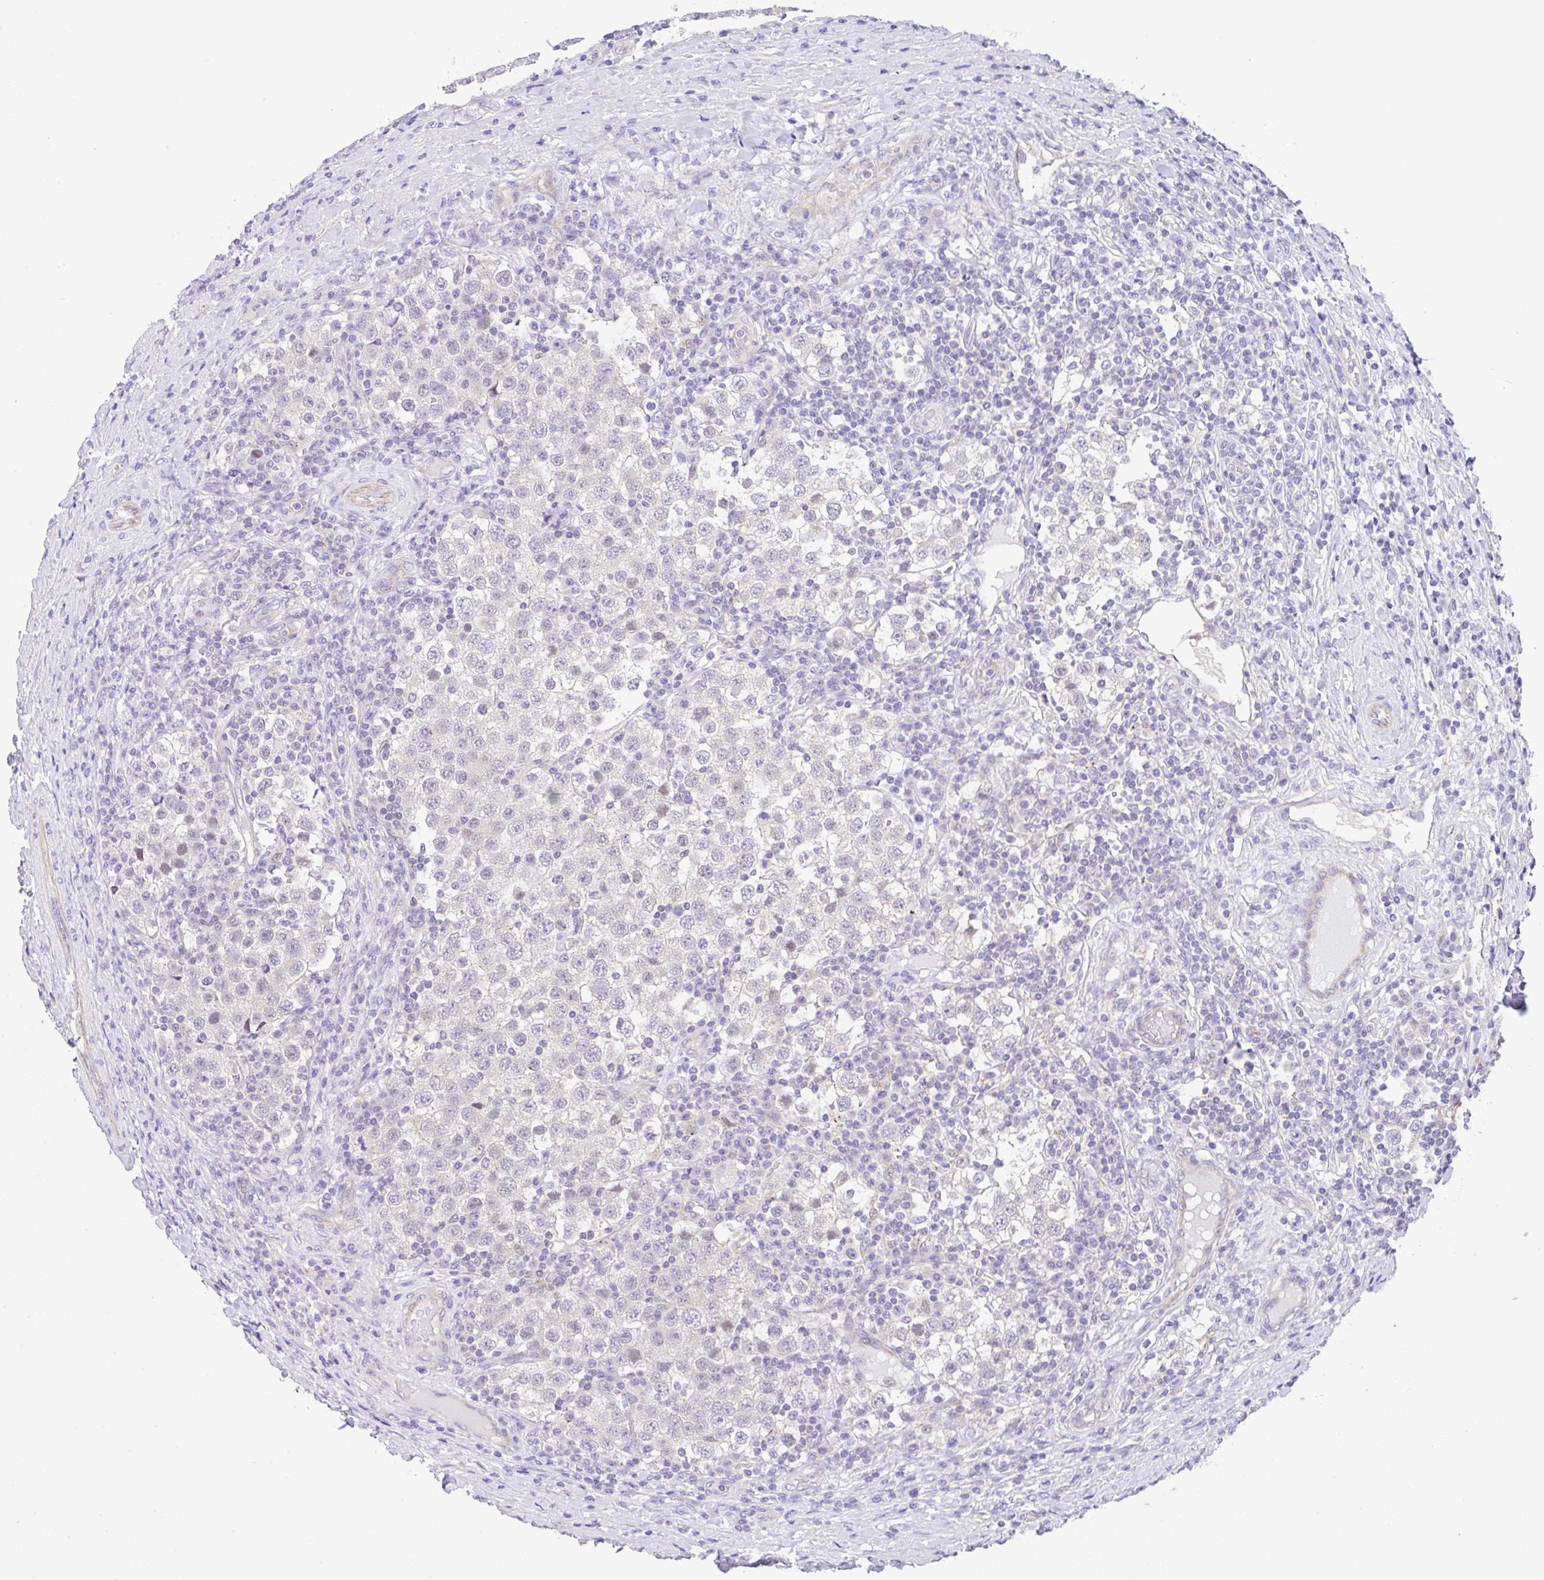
{"staining": {"intensity": "negative", "quantity": "none", "location": "none"}, "tissue": "testis cancer", "cell_type": "Tumor cells", "image_type": "cancer", "snomed": [{"axis": "morphology", "description": "Seminoma, NOS"}, {"axis": "topography", "description": "Testis"}], "caption": "DAB (3,3'-diaminobenzidine) immunohistochemical staining of testis cancer reveals no significant staining in tumor cells.", "gene": "CGNL1", "patient": {"sex": "male", "age": 34}}